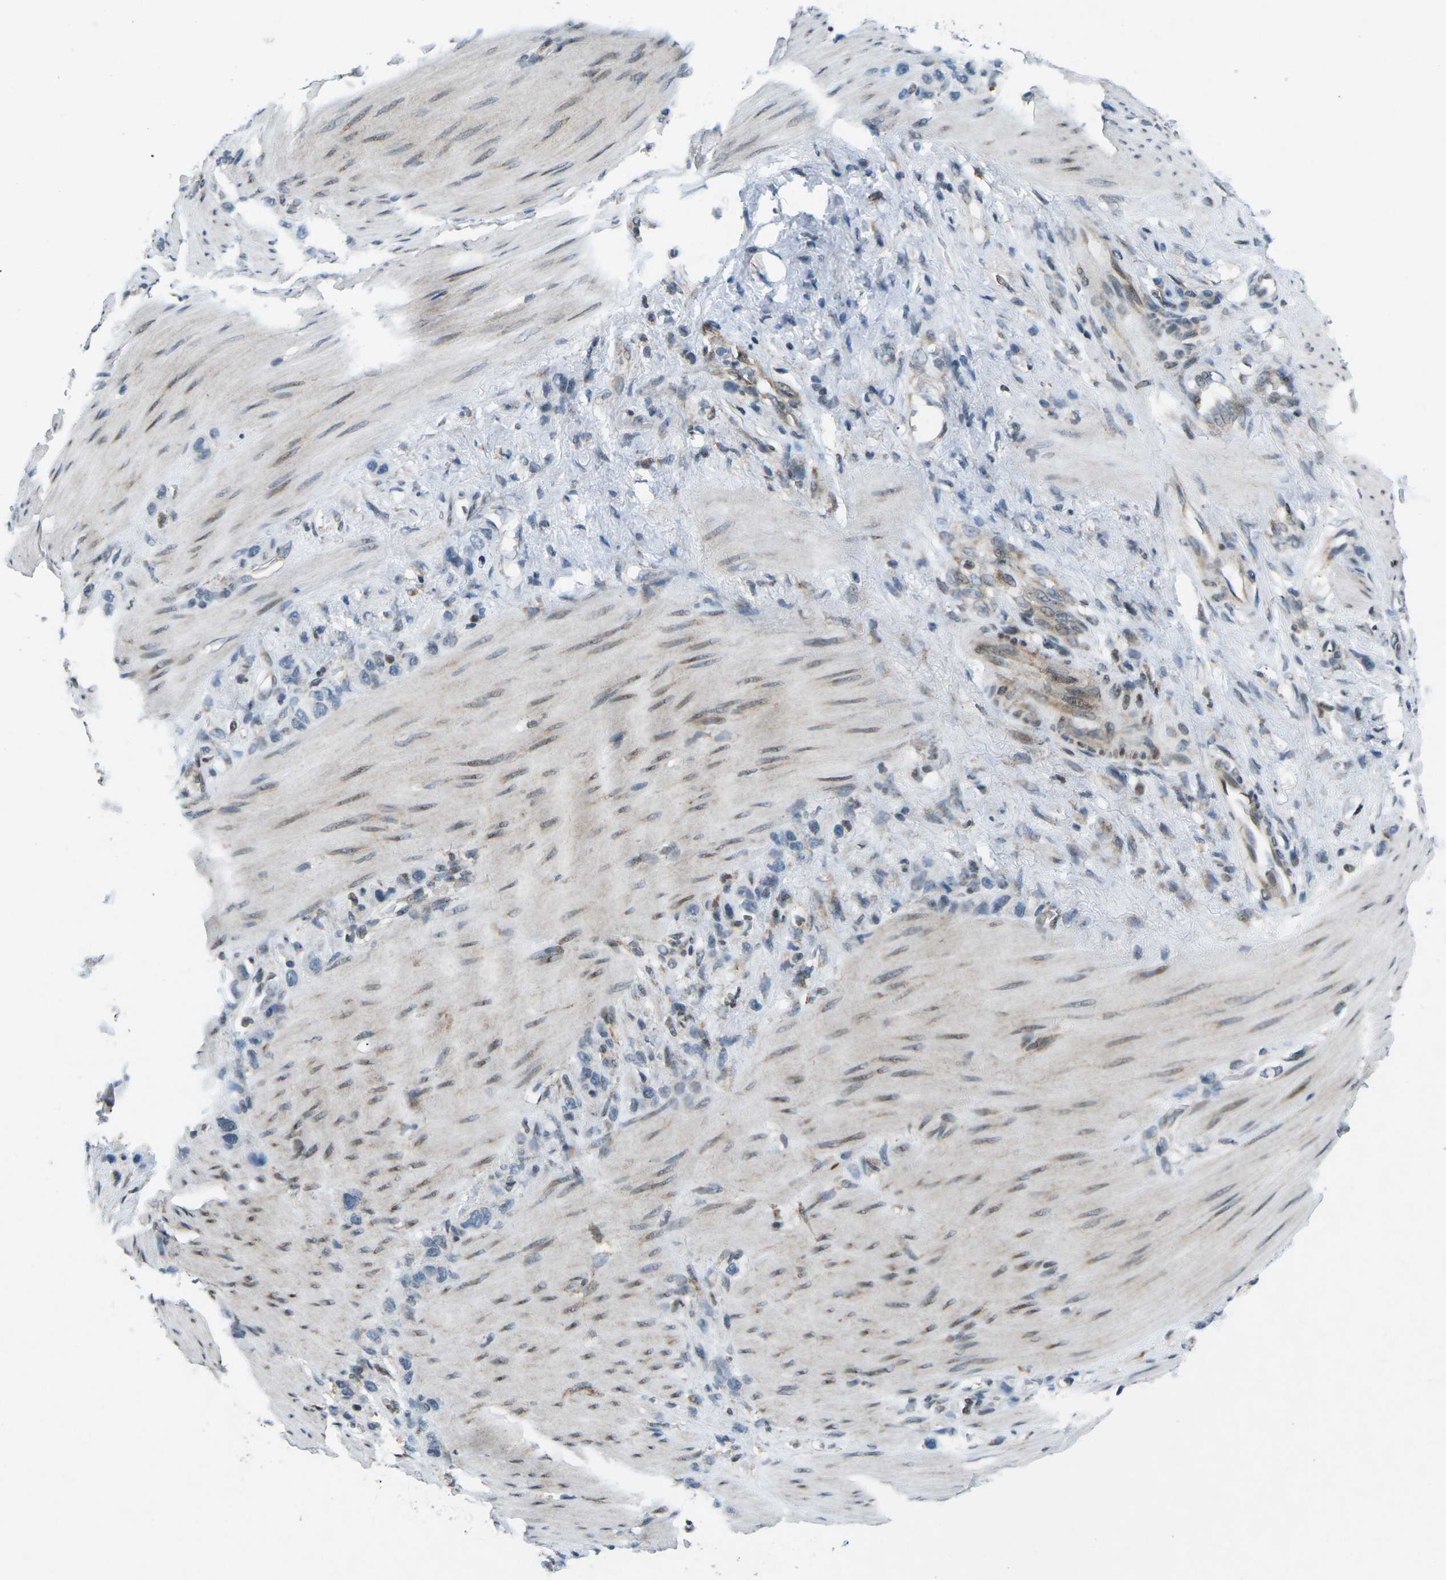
{"staining": {"intensity": "negative", "quantity": "none", "location": "none"}, "tissue": "stomach cancer", "cell_type": "Tumor cells", "image_type": "cancer", "snomed": [{"axis": "morphology", "description": "Adenocarcinoma, NOS"}, {"axis": "morphology", "description": "Adenocarcinoma, High grade"}, {"axis": "topography", "description": "Stomach, upper"}, {"axis": "topography", "description": "Stomach, lower"}], "caption": "An immunohistochemistry micrograph of stomach cancer (adenocarcinoma) is shown. There is no staining in tumor cells of stomach cancer (adenocarcinoma).", "gene": "MBNL1", "patient": {"sex": "female", "age": 65}}